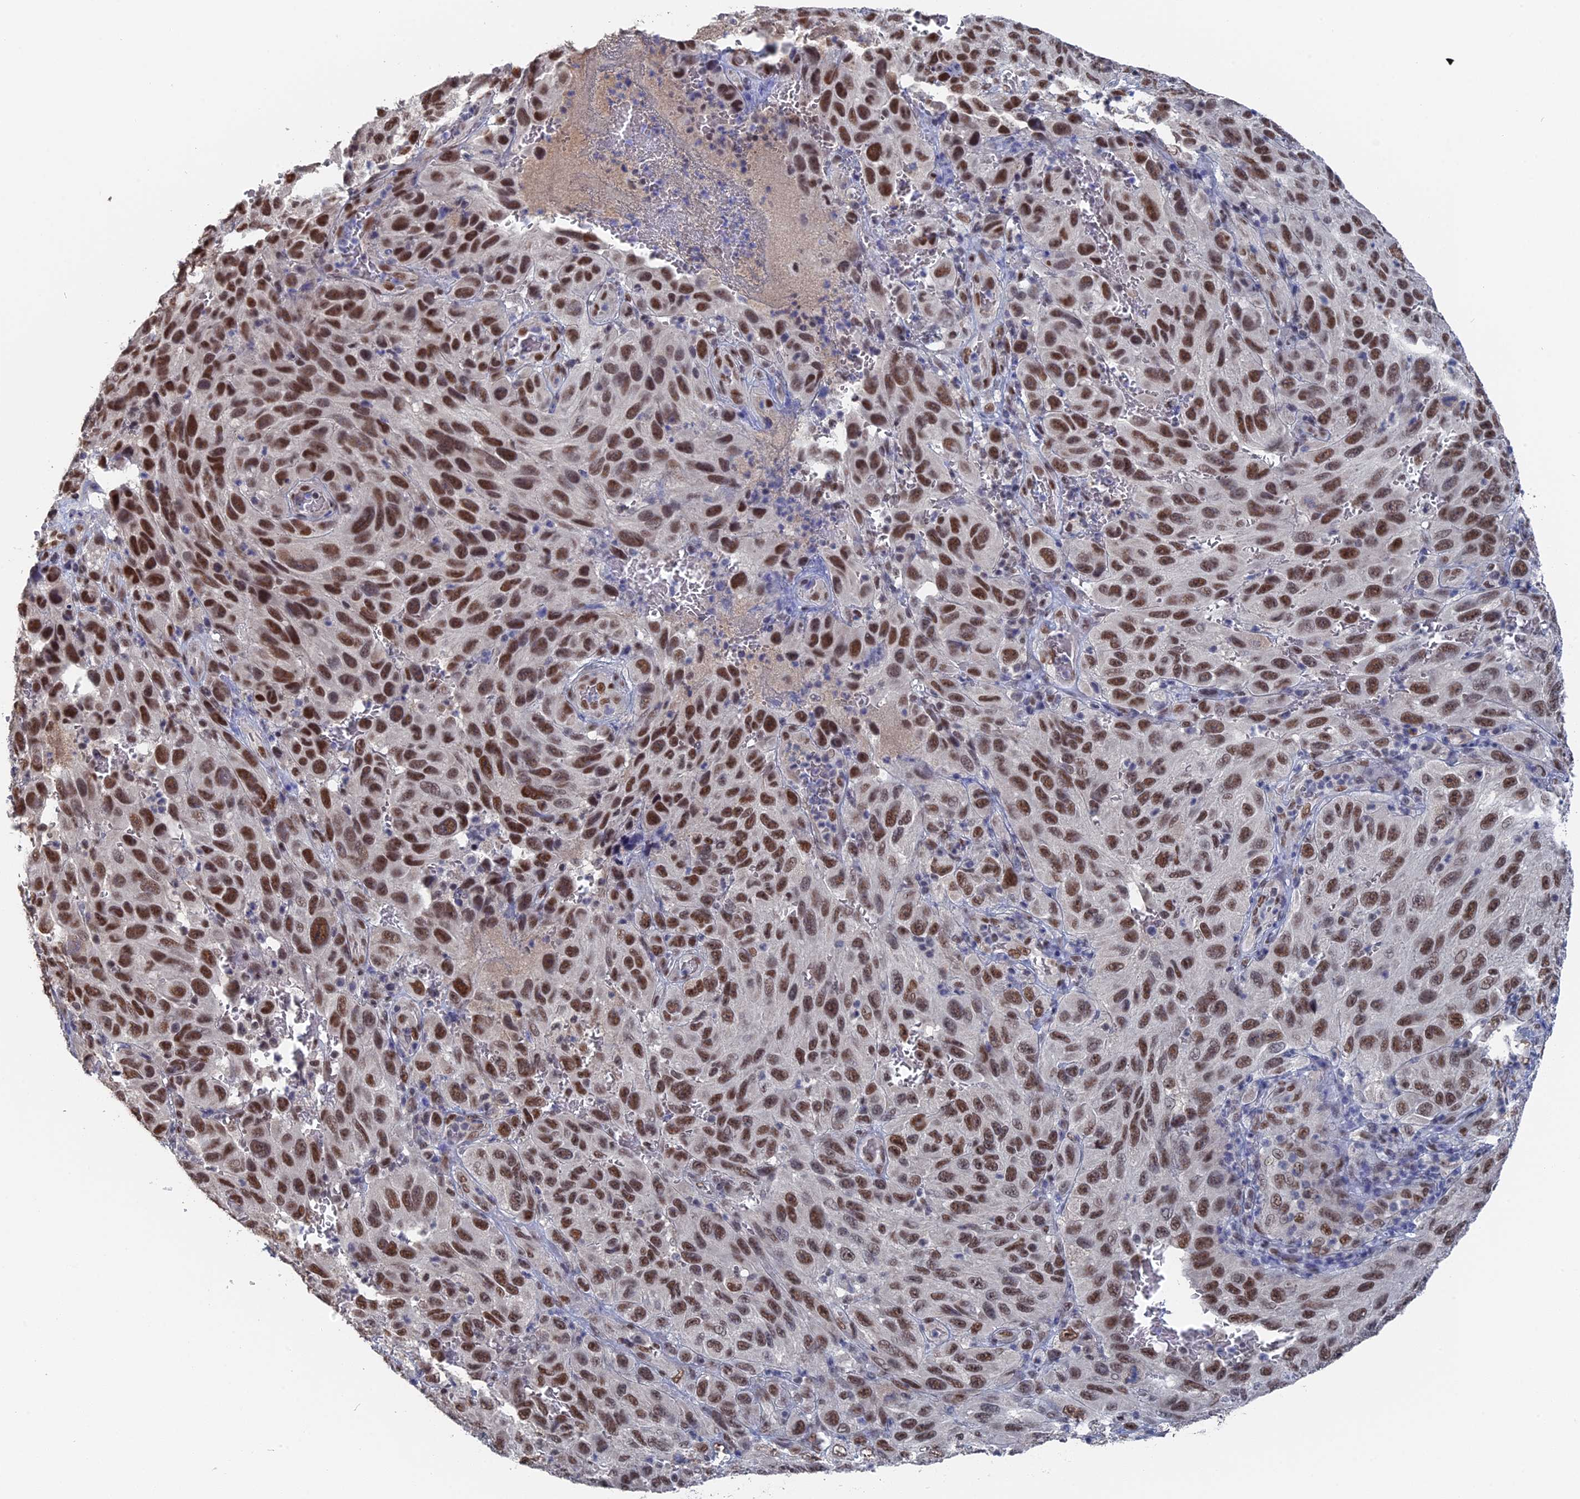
{"staining": {"intensity": "moderate", "quantity": ">75%", "location": "nuclear"}, "tissue": "melanoma", "cell_type": "Tumor cells", "image_type": "cancer", "snomed": [{"axis": "morphology", "description": "Normal tissue, NOS"}, {"axis": "morphology", "description": "Malignant melanoma, NOS"}, {"axis": "topography", "description": "Skin"}], "caption": "IHC (DAB (3,3'-diaminobenzidine)) staining of human melanoma shows moderate nuclear protein staining in about >75% of tumor cells. The protein is shown in brown color, while the nuclei are stained blue.", "gene": "TSSC4", "patient": {"sex": "female", "age": 96}}